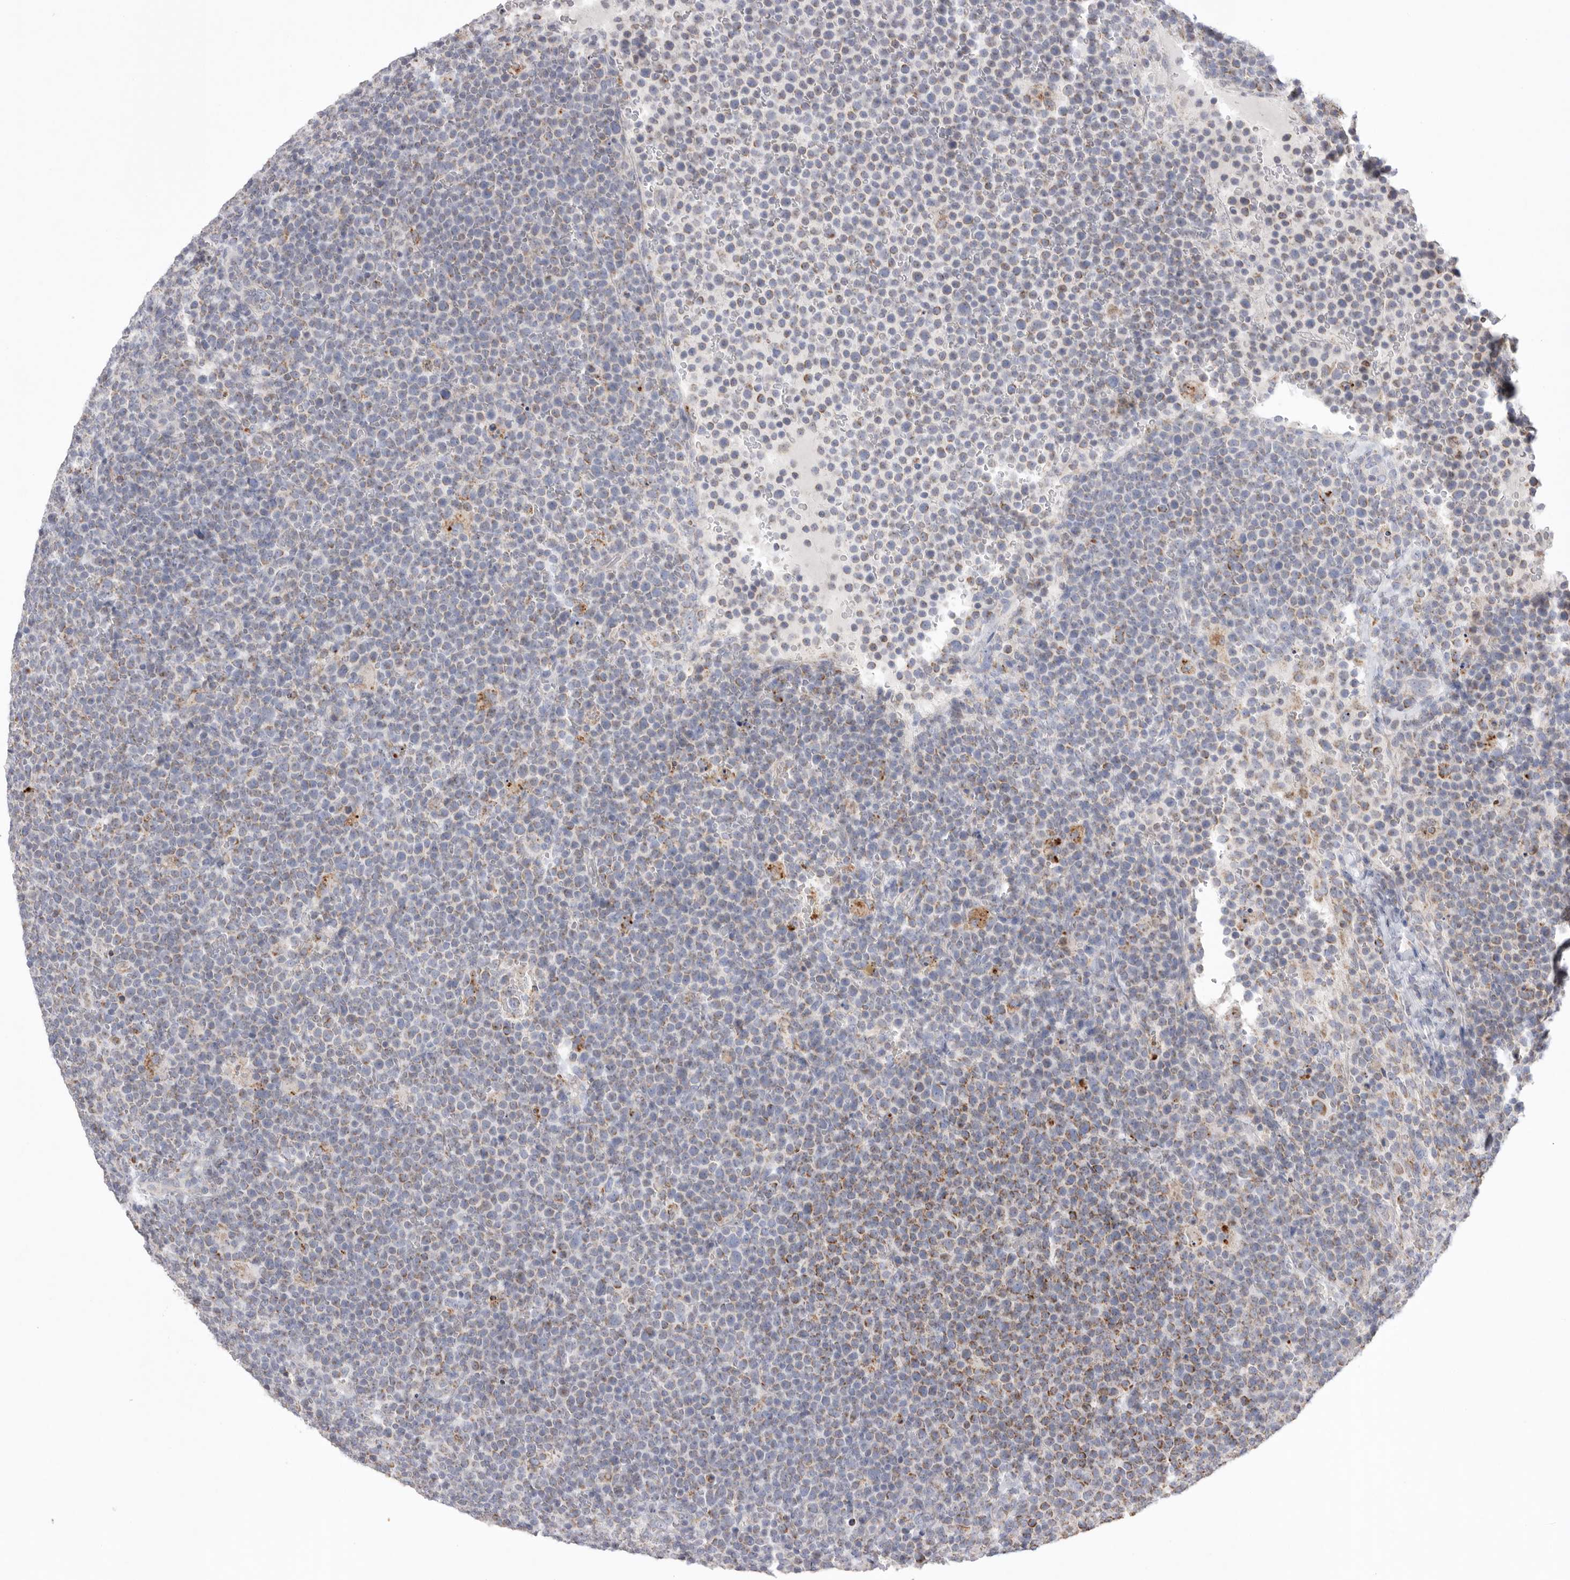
{"staining": {"intensity": "weak", "quantity": "25%-75%", "location": "cytoplasmic/membranous"}, "tissue": "lymphoma", "cell_type": "Tumor cells", "image_type": "cancer", "snomed": [{"axis": "morphology", "description": "Malignant lymphoma, non-Hodgkin's type, High grade"}, {"axis": "topography", "description": "Lymph node"}], "caption": "This photomicrograph reveals lymphoma stained with IHC to label a protein in brown. The cytoplasmic/membranous of tumor cells show weak positivity for the protein. Nuclei are counter-stained blue.", "gene": "VDAC3", "patient": {"sex": "male", "age": 61}}